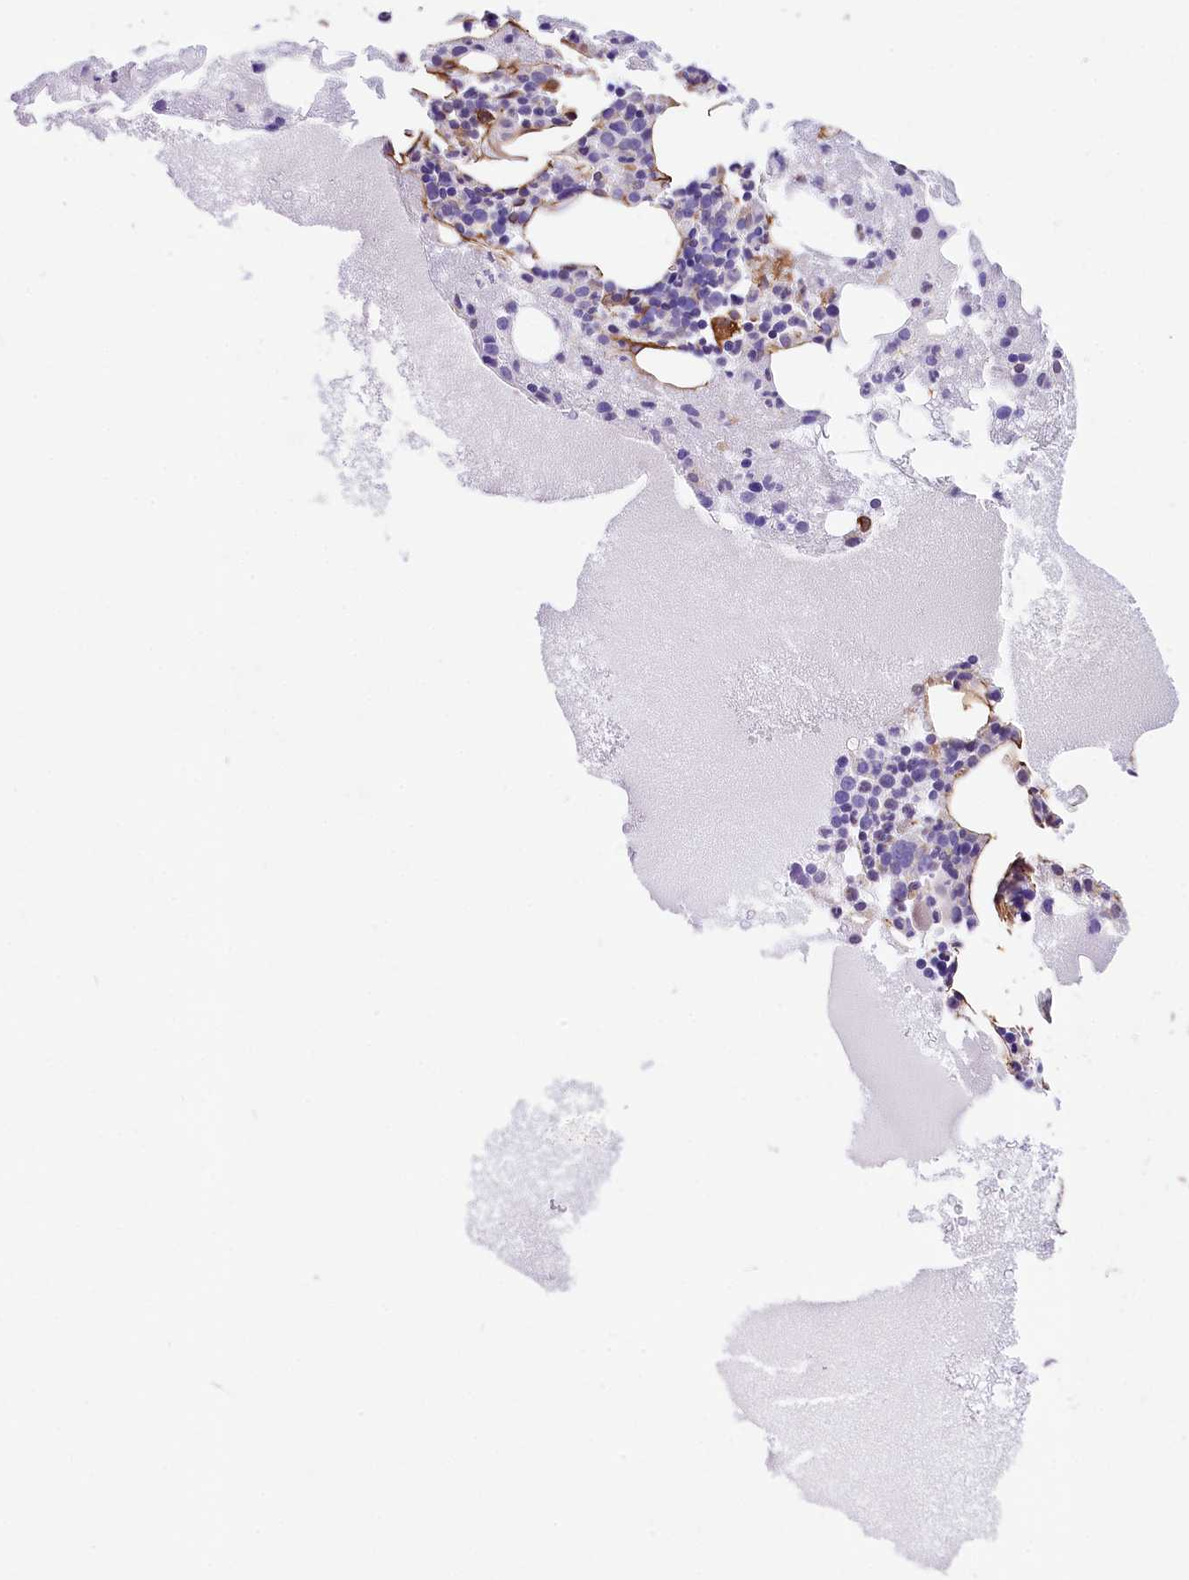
{"staining": {"intensity": "moderate", "quantity": "<25%", "location": "cytoplasmic/membranous"}, "tissue": "bone marrow", "cell_type": "Hematopoietic cells", "image_type": "normal", "snomed": [{"axis": "morphology", "description": "Normal tissue, NOS"}, {"axis": "topography", "description": "Bone marrow"}], "caption": "Bone marrow stained with immunohistochemistry displays moderate cytoplasmic/membranous positivity in about <25% of hematopoietic cells.", "gene": "ITGA1", "patient": {"sex": "male", "age": 61}}